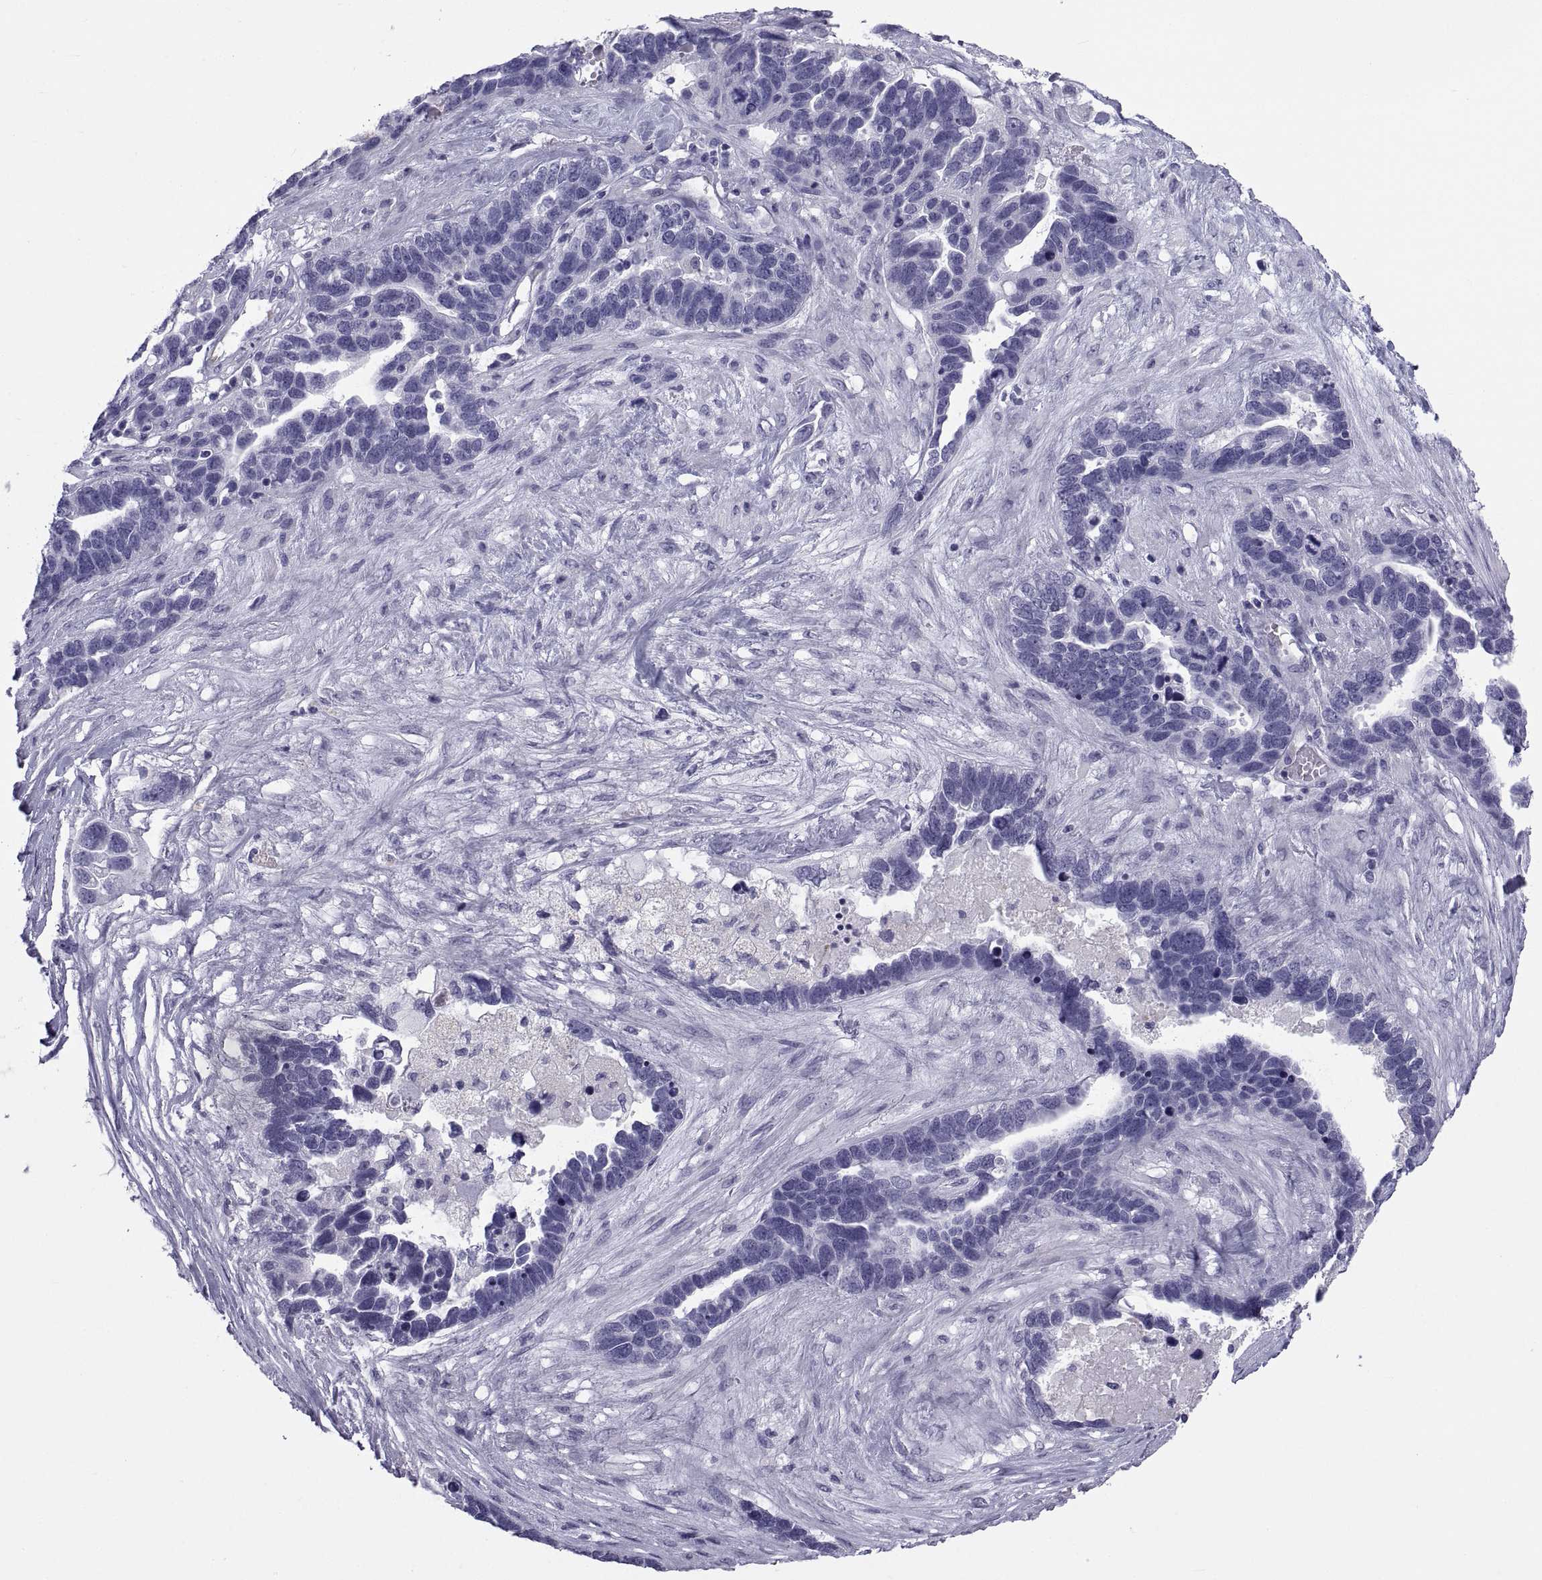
{"staining": {"intensity": "negative", "quantity": "none", "location": "none"}, "tissue": "ovarian cancer", "cell_type": "Tumor cells", "image_type": "cancer", "snomed": [{"axis": "morphology", "description": "Cystadenocarcinoma, serous, NOS"}, {"axis": "topography", "description": "Ovary"}], "caption": "IHC image of neoplastic tissue: human serous cystadenocarcinoma (ovarian) stained with DAB exhibits no significant protein expression in tumor cells.", "gene": "NPTX2", "patient": {"sex": "female", "age": 54}}